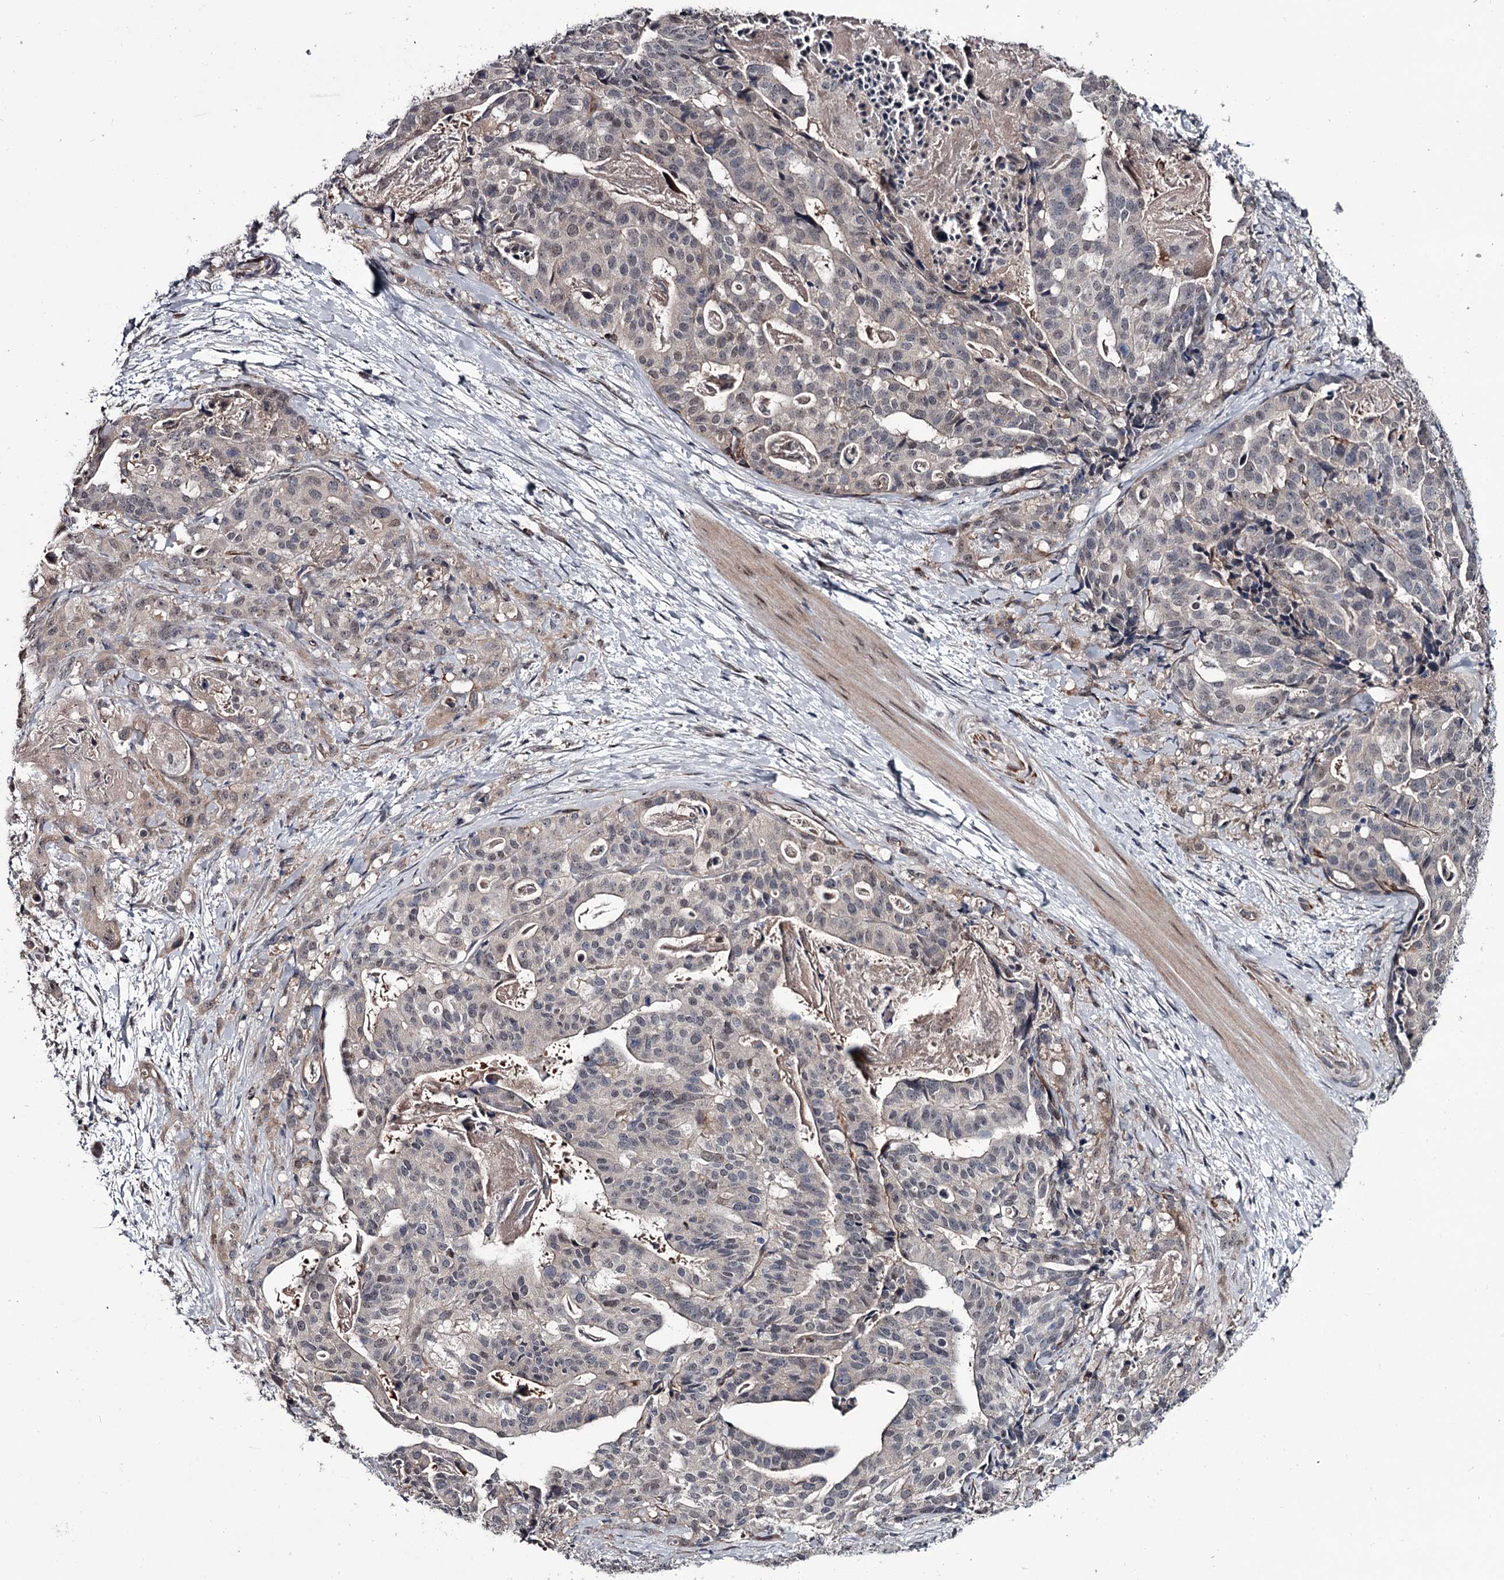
{"staining": {"intensity": "negative", "quantity": "none", "location": "none"}, "tissue": "stomach cancer", "cell_type": "Tumor cells", "image_type": "cancer", "snomed": [{"axis": "morphology", "description": "Adenocarcinoma, NOS"}, {"axis": "topography", "description": "Stomach"}], "caption": "Tumor cells show no significant protein expression in adenocarcinoma (stomach).", "gene": "PRPF40B", "patient": {"sex": "male", "age": 48}}